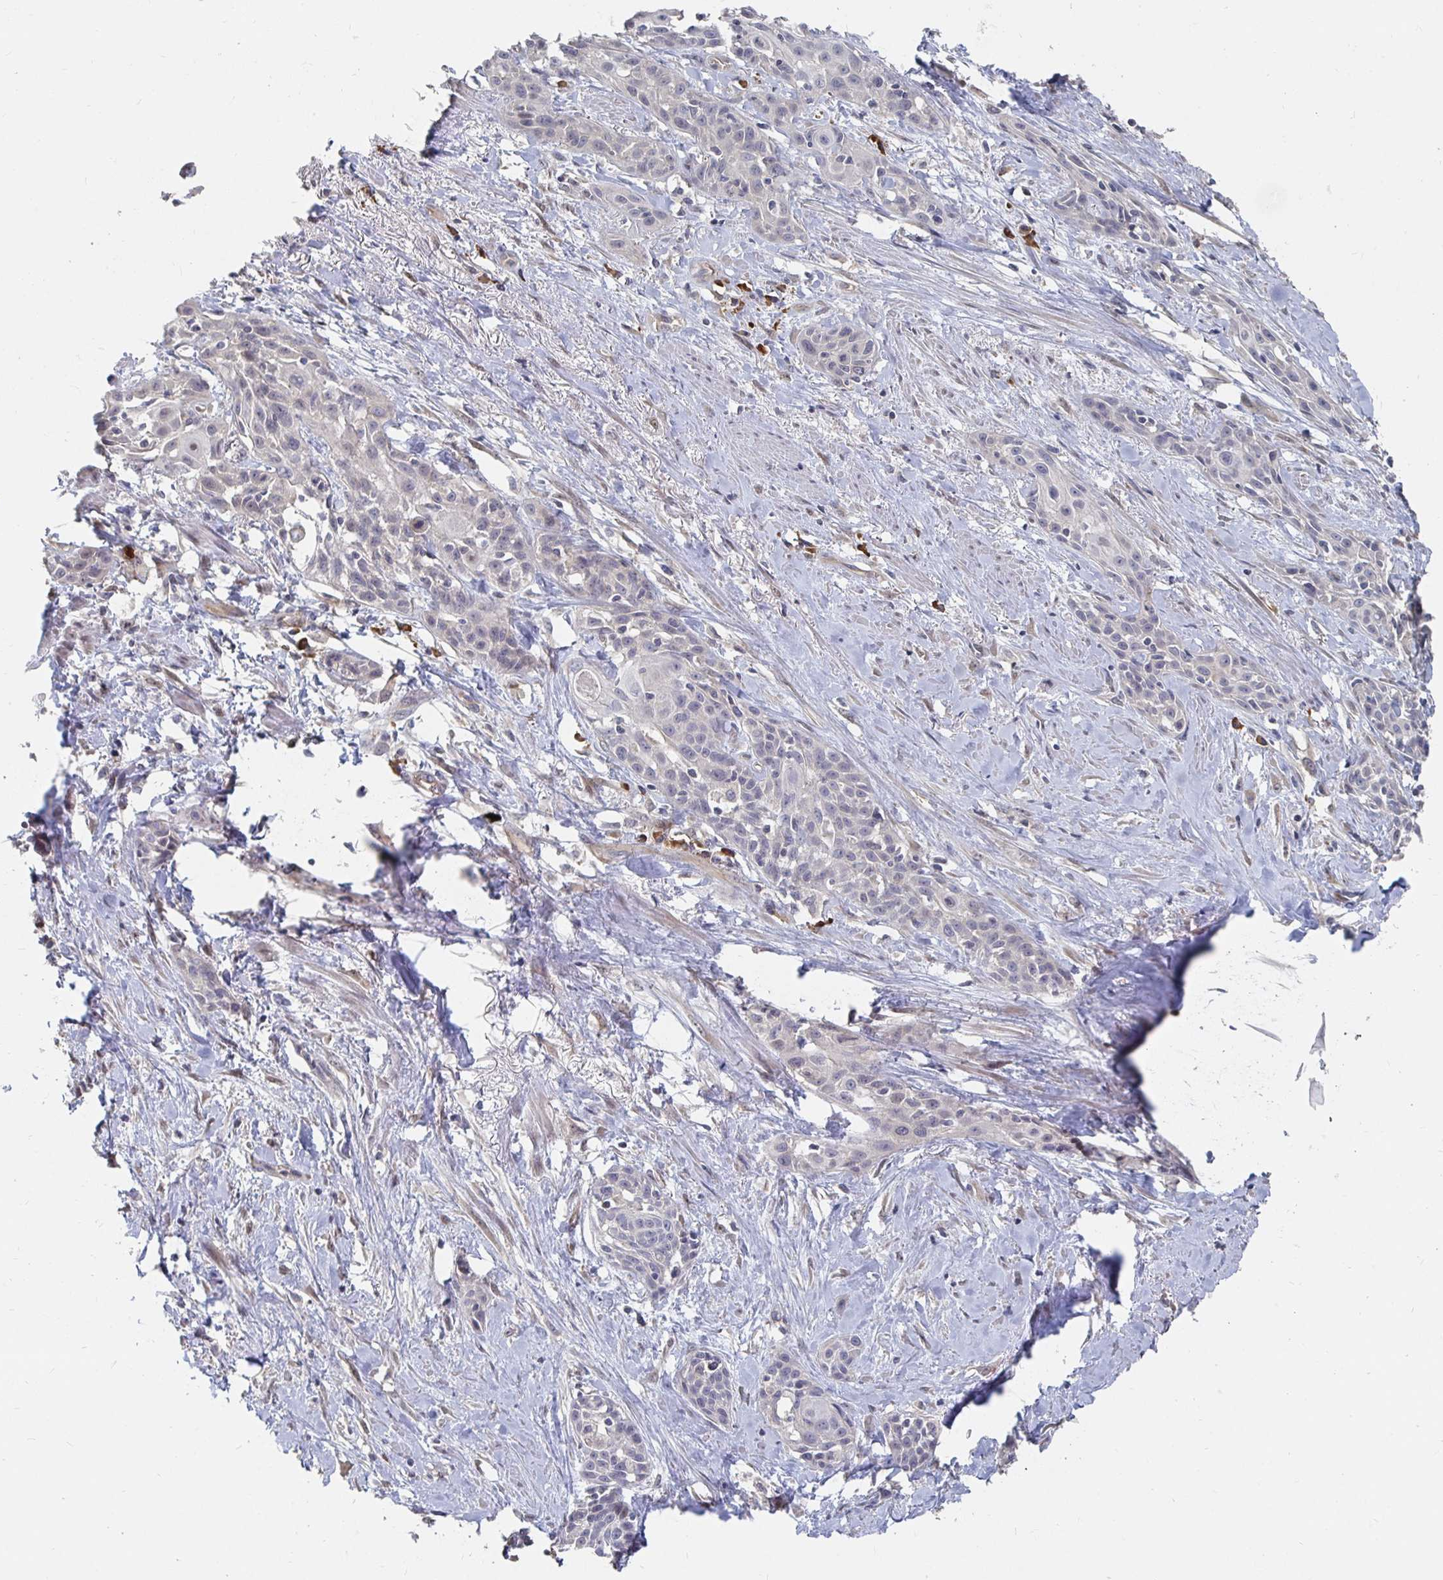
{"staining": {"intensity": "negative", "quantity": "none", "location": "none"}, "tissue": "skin cancer", "cell_type": "Tumor cells", "image_type": "cancer", "snomed": [{"axis": "morphology", "description": "Squamous cell carcinoma, NOS"}, {"axis": "topography", "description": "Skin"}, {"axis": "topography", "description": "Anal"}], "caption": "Squamous cell carcinoma (skin) stained for a protein using immunohistochemistry (IHC) exhibits no staining tumor cells.", "gene": "MEIS1", "patient": {"sex": "male", "age": 64}}